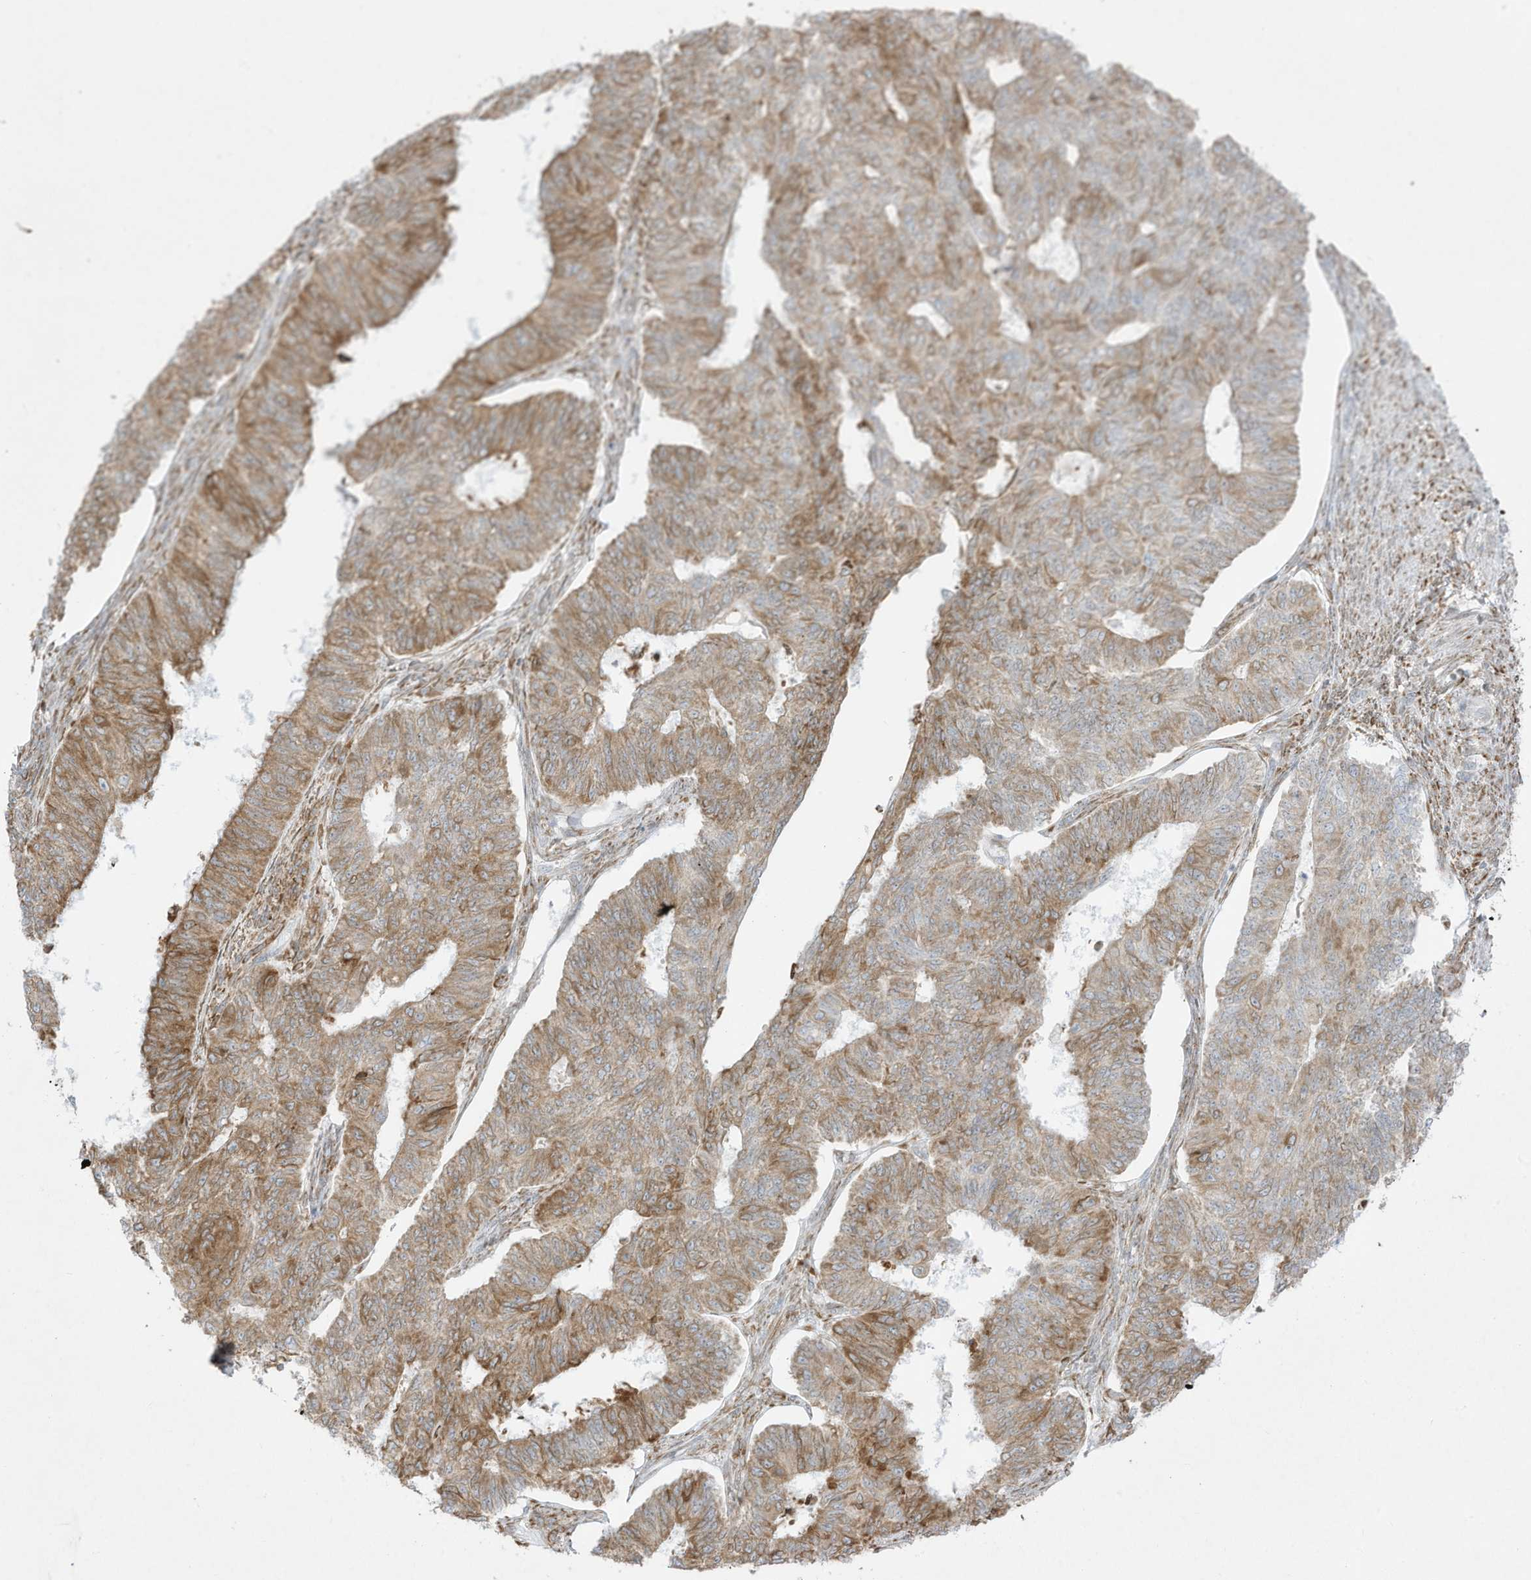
{"staining": {"intensity": "moderate", "quantity": ">75%", "location": "cytoplasmic/membranous"}, "tissue": "endometrial cancer", "cell_type": "Tumor cells", "image_type": "cancer", "snomed": [{"axis": "morphology", "description": "Adenocarcinoma, NOS"}, {"axis": "topography", "description": "Endometrium"}], "caption": "There is medium levels of moderate cytoplasmic/membranous positivity in tumor cells of endometrial adenocarcinoma, as demonstrated by immunohistochemical staining (brown color).", "gene": "PTK6", "patient": {"sex": "female", "age": 32}}